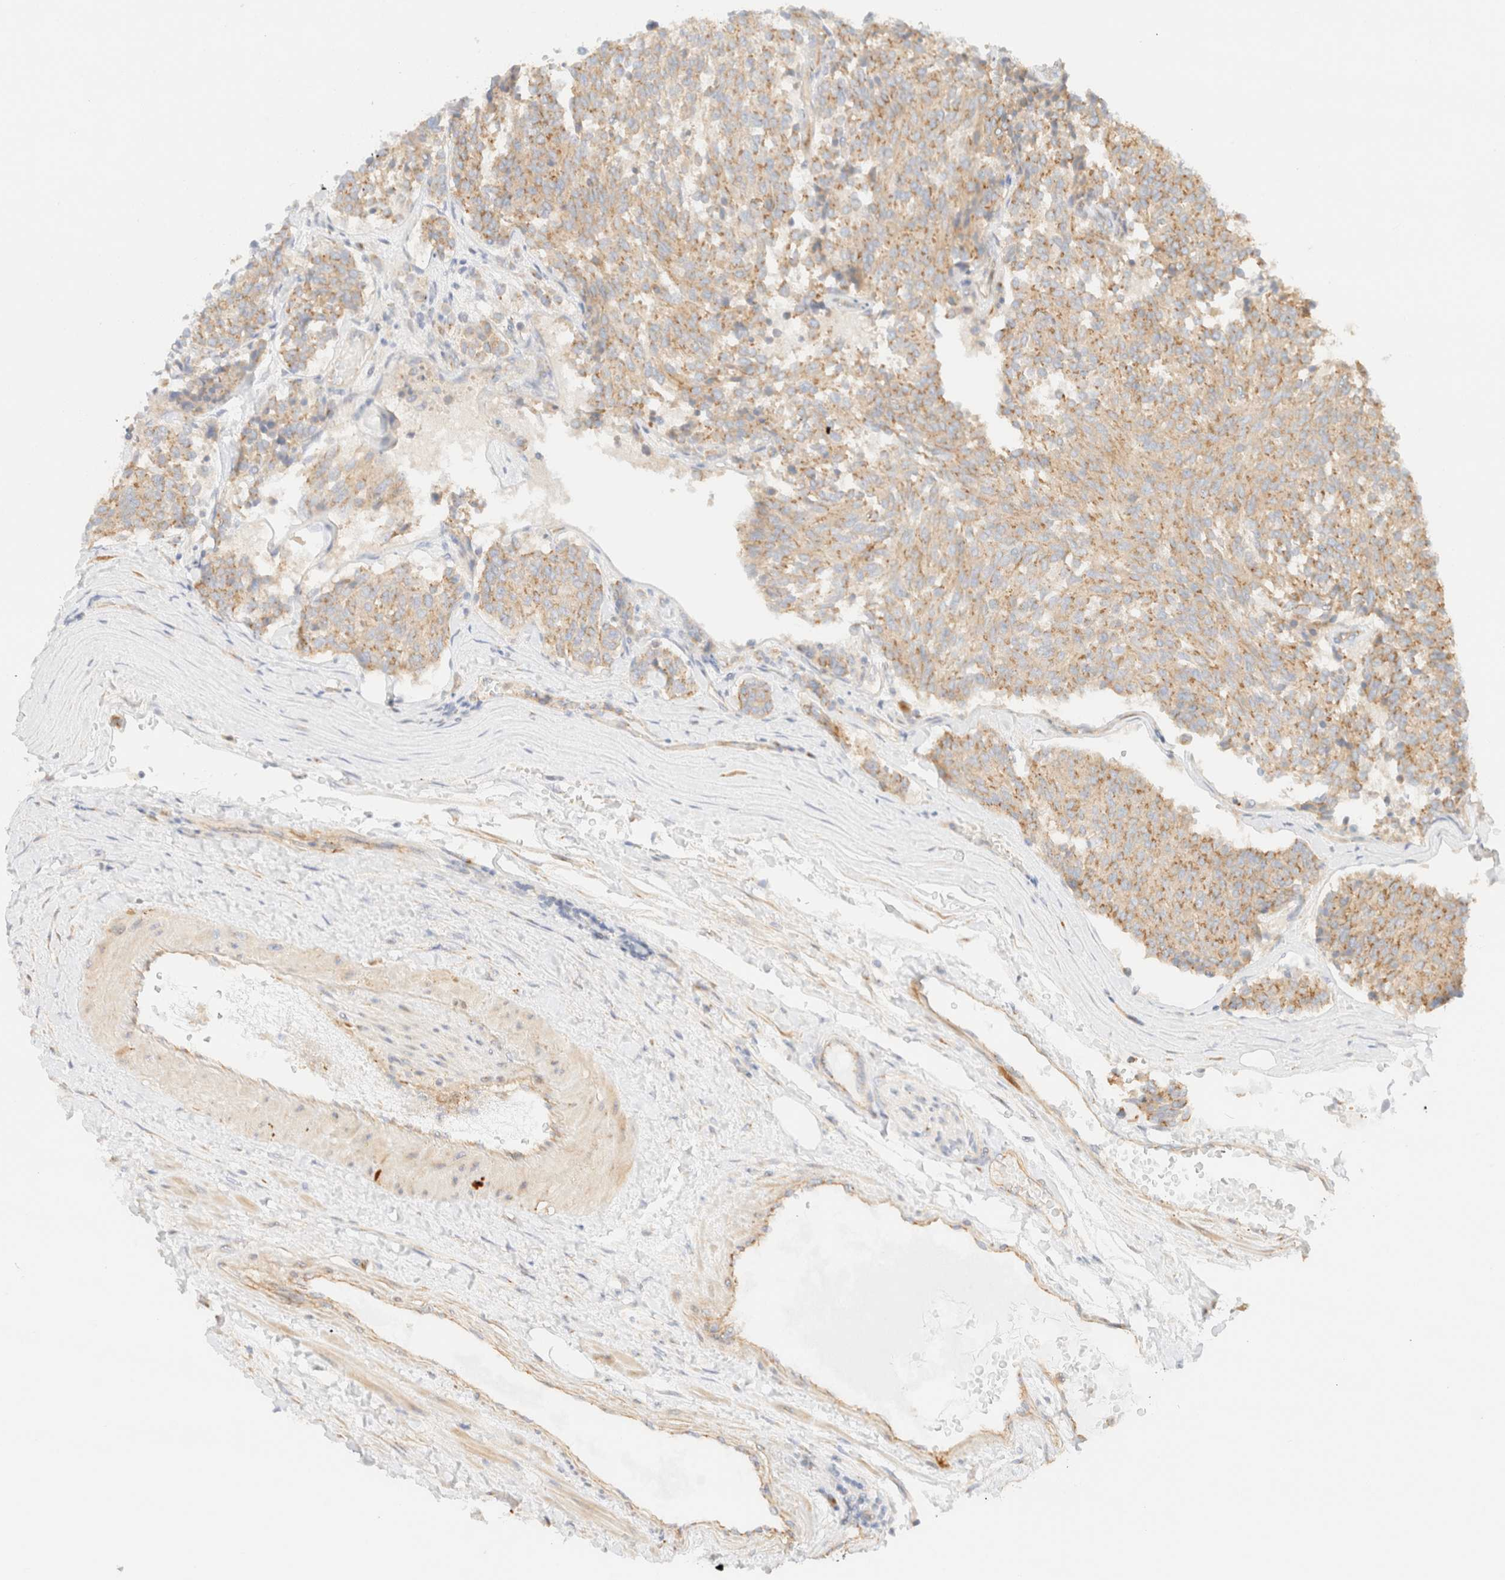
{"staining": {"intensity": "weak", "quantity": ">75%", "location": "cytoplasmic/membranous"}, "tissue": "carcinoid", "cell_type": "Tumor cells", "image_type": "cancer", "snomed": [{"axis": "morphology", "description": "Carcinoid, malignant, NOS"}, {"axis": "topography", "description": "Pancreas"}], "caption": "Immunohistochemical staining of human malignant carcinoid exhibits low levels of weak cytoplasmic/membranous positivity in about >75% of tumor cells. (DAB IHC, brown staining for protein, blue staining for nuclei).", "gene": "MYO10", "patient": {"sex": "female", "age": 54}}